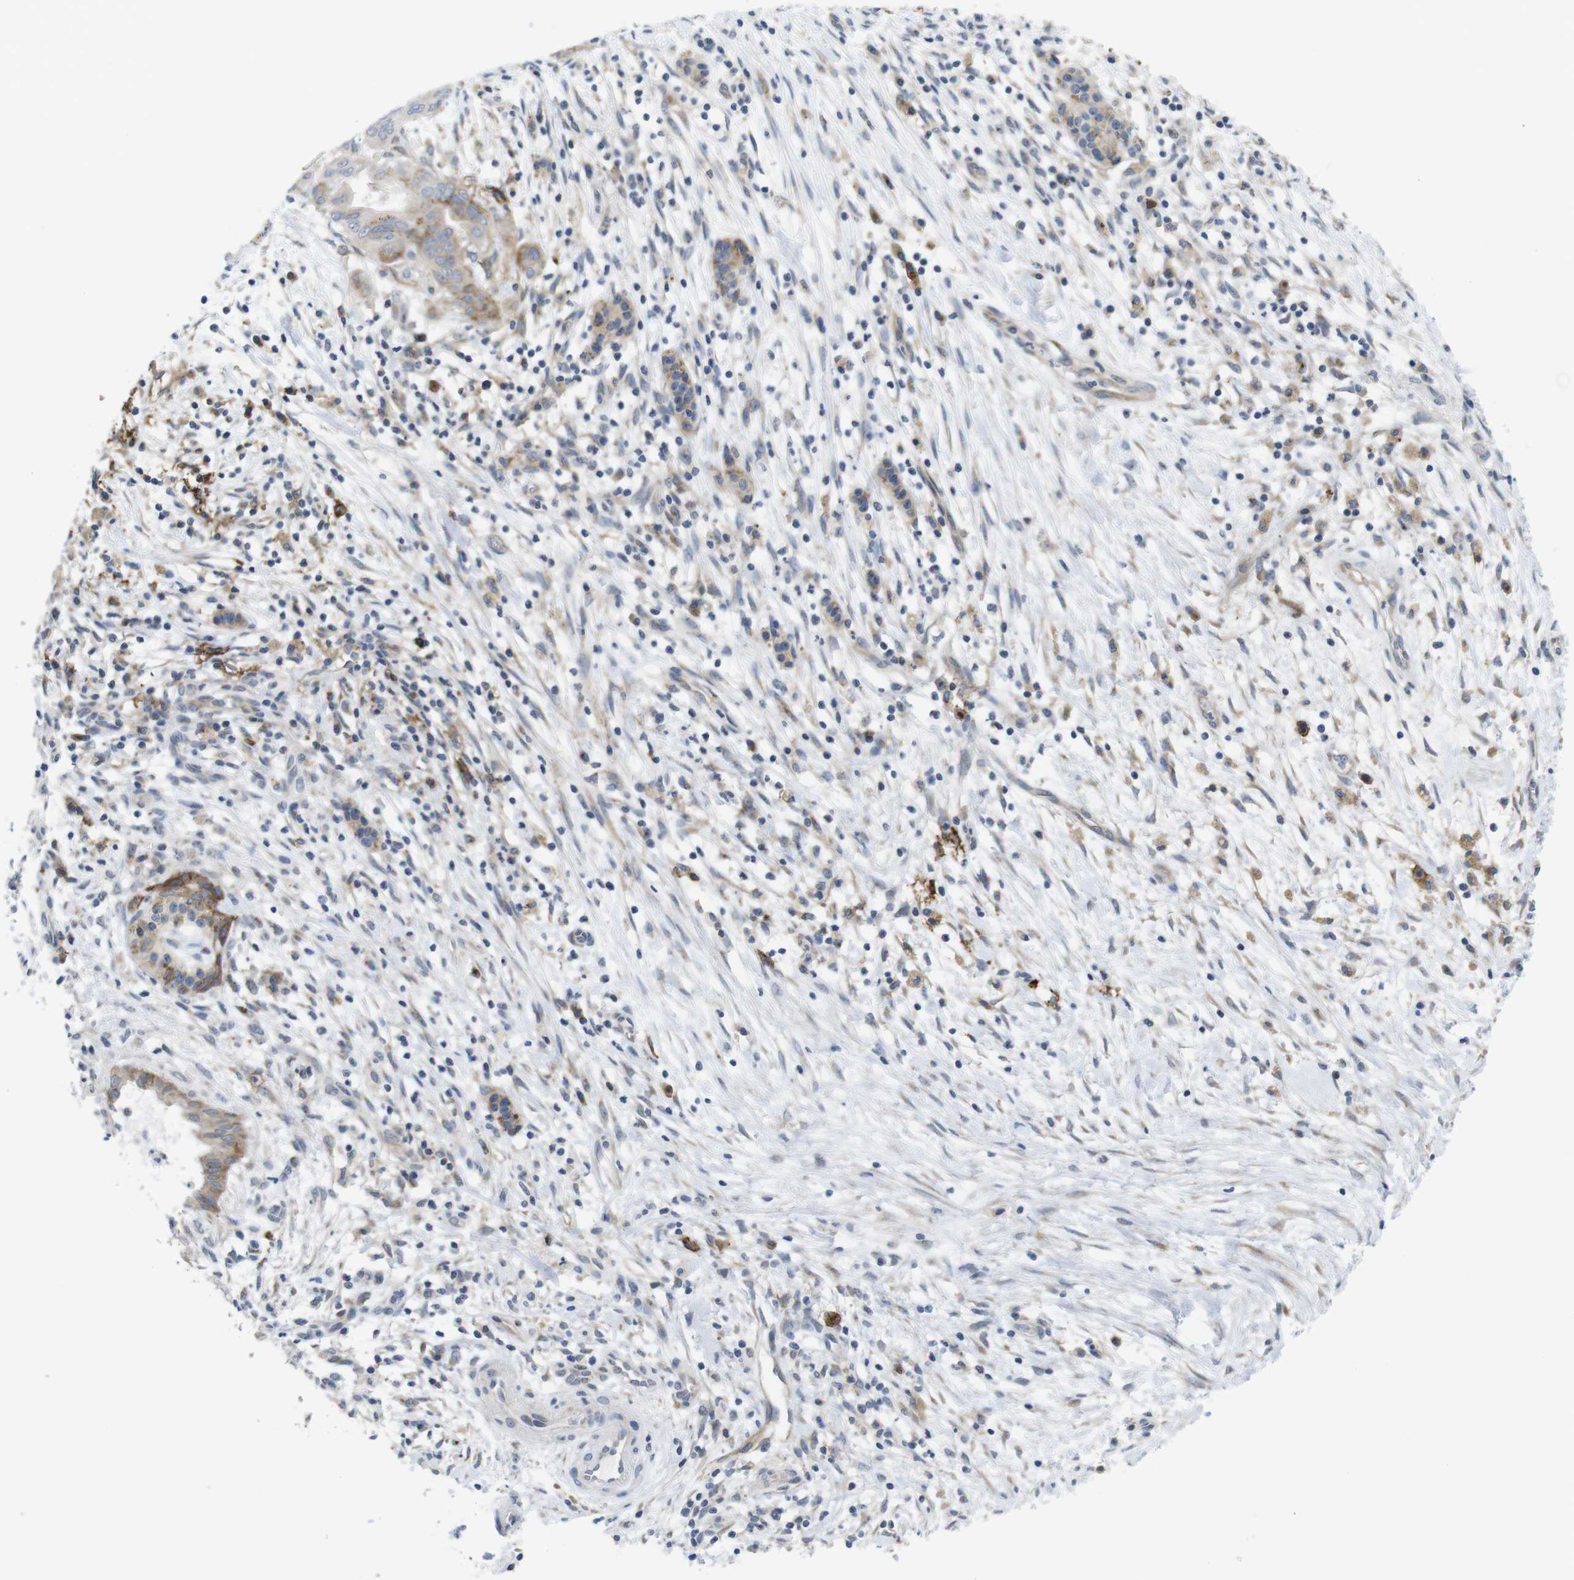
{"staining": {"intensity": "moderate", "quantity": "<25%", "location": "cytoplasmic/membranous"}, "tissue": "pancreatic cancer", "cell_type": "Tumor cells", "image_type": "cancer", "snomed": [{"axis": "morphology", "description": "Adenocarcinoma, NOS"}, {"axis": "topography", "description": "Pancreas"}], "caption": "Protein staining exhibits moderate cytoplasmic/membranous staining in approximately <25% of tumor cells in pancreatic cancer.", "gene": "CCR6", "patient": {"sex": "female", "age": 75}}